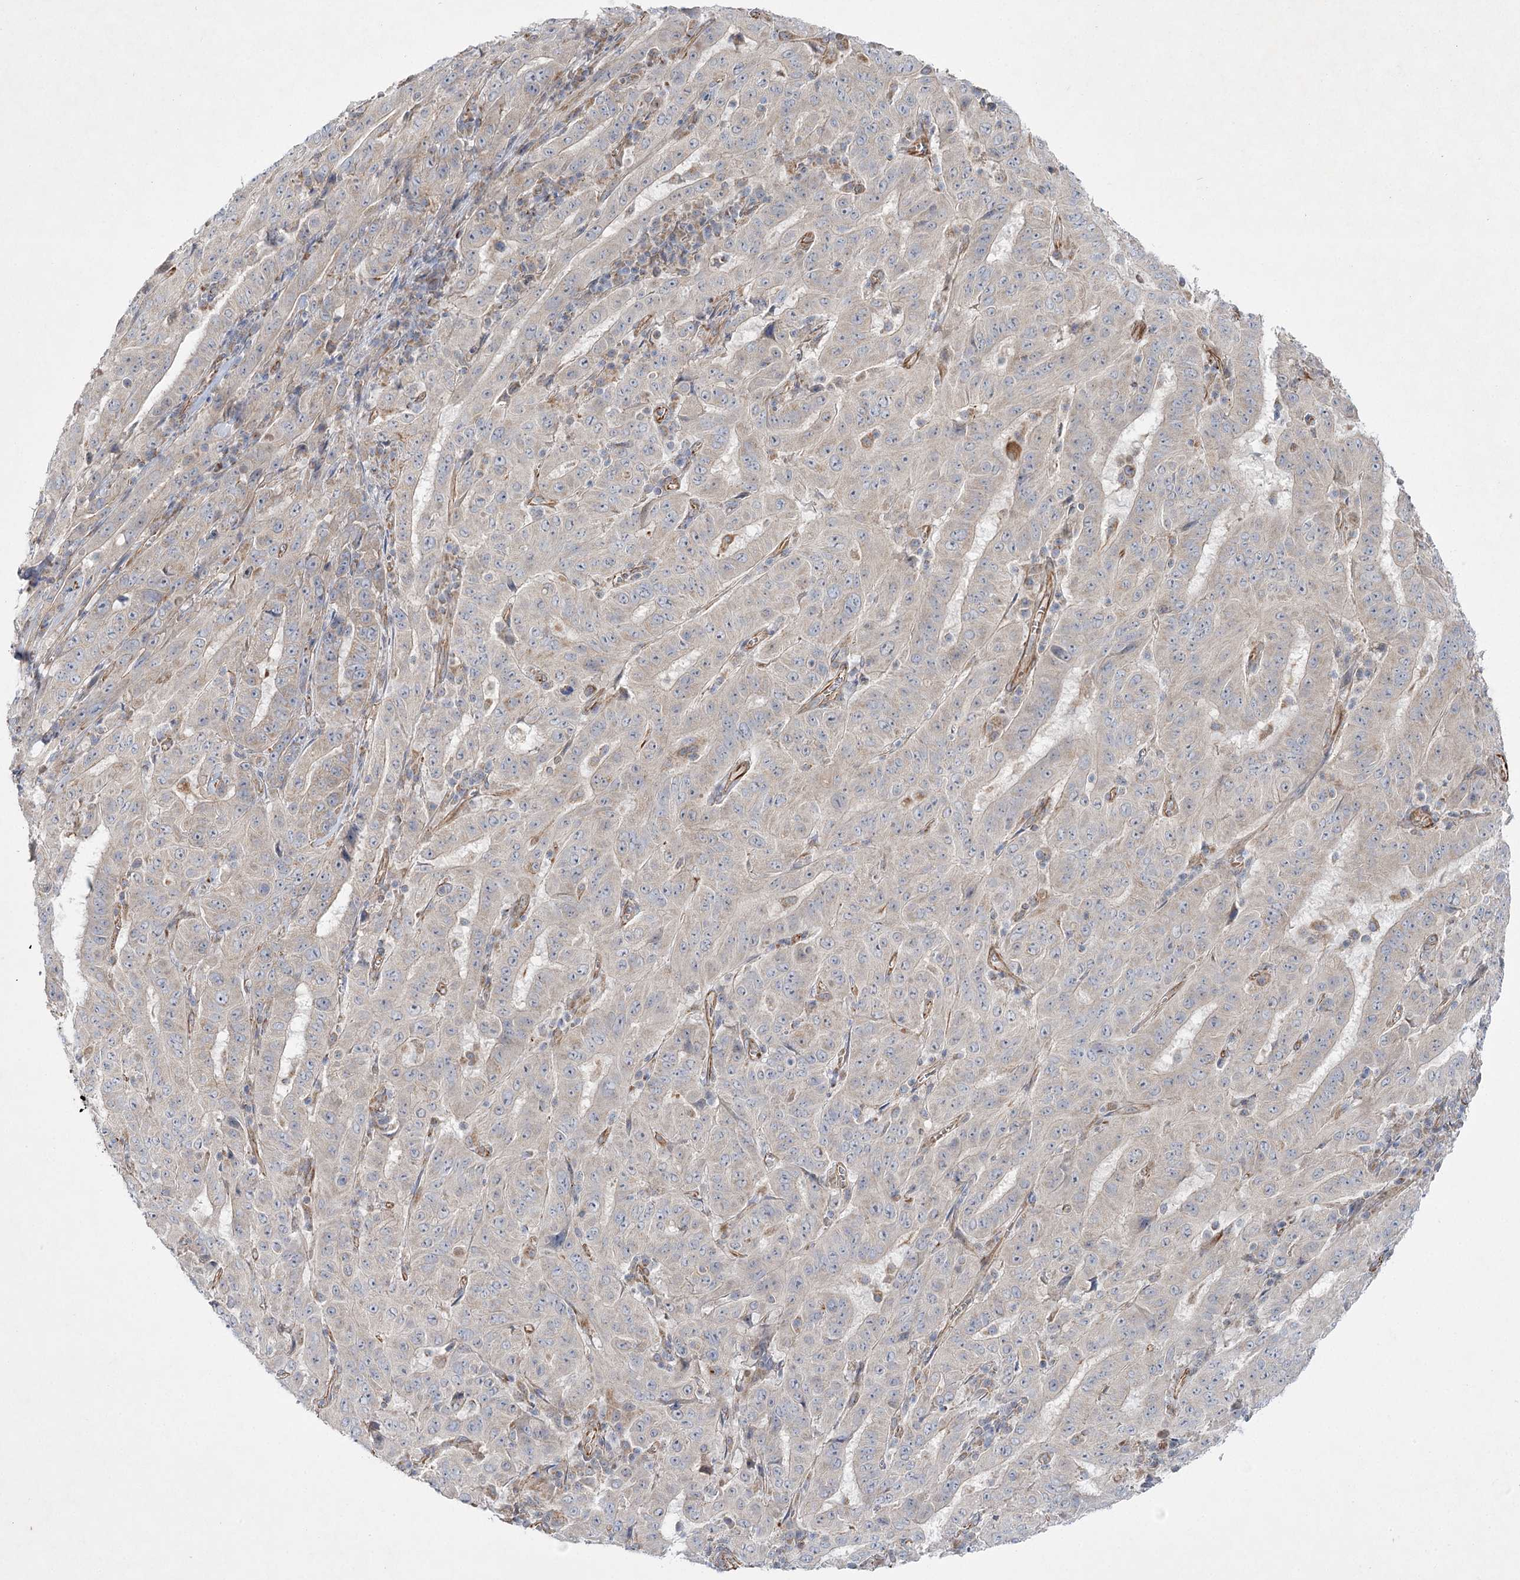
{"staining": {"intensity": "weak", "quantity": "<25%", "location": "cytoplasmic/membranous"}, "tissue": "pancreatic cancer", "cell_type": "Tumor cells", "image_type": "cancer", "snomed": [{"axis": "morphology", "description": "Adenocarcinoma, NOS"}, {"axis": "topography", "description": "Pancreas"}], "caption": "Image shows no protein positivity in tumor cells of adenocarcinoma (pancreatic) tissue.", "gene": "KIAA0825", "patient": {"sex": "male", "age": 63}}